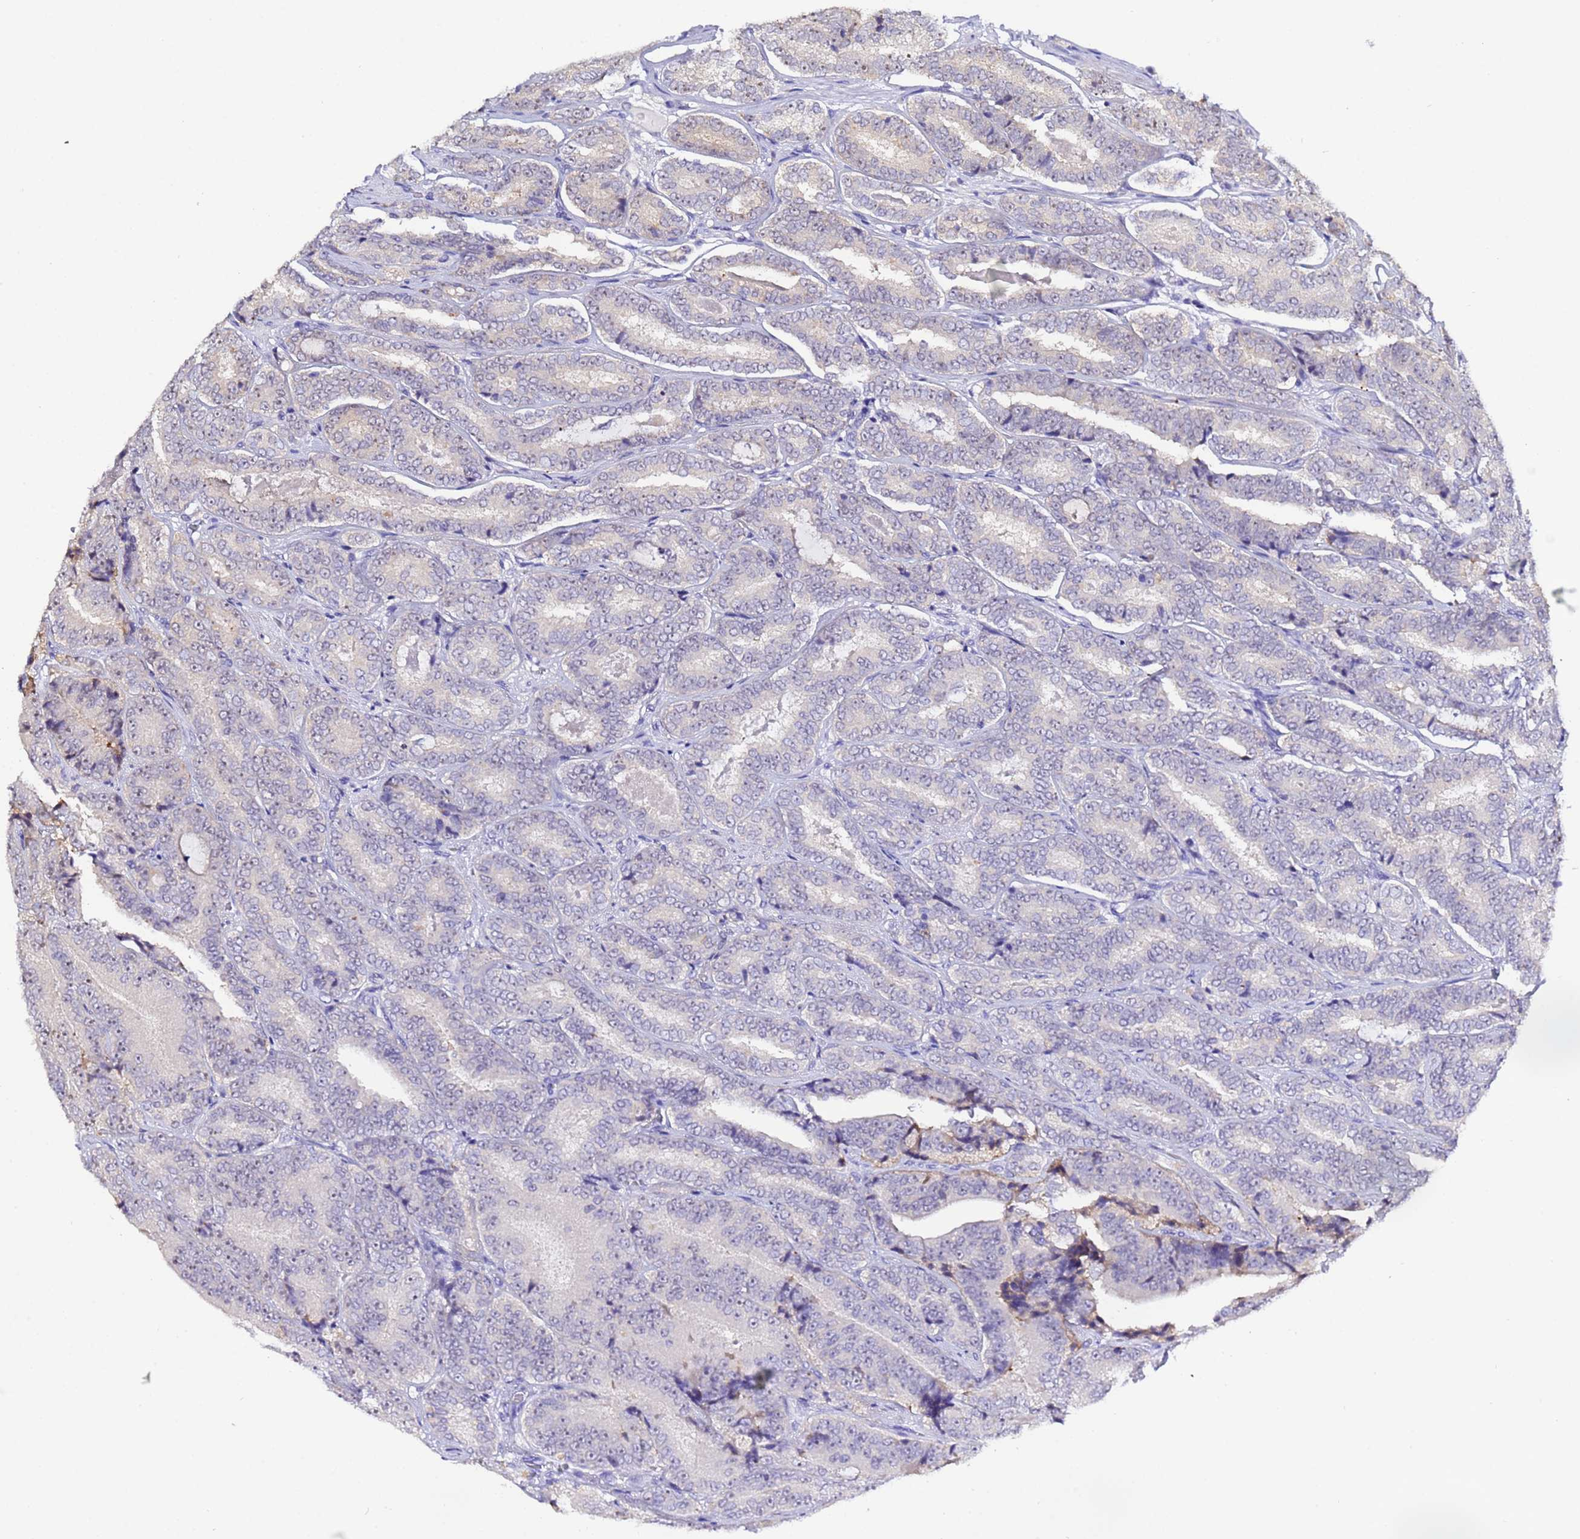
{"staining": {"intensity": "negative", "quantity": "none", "location": "none"}, "tissue": "prostate cancer", "cell_type": "Tumor cells", "image_type": "cancer", "snomed": [{"axis": "morphology", "description": "Adenocarcinoma, High grade"}, {"axis": "topography", "description": "Prostate"}], "caption": "Immunohistochemistry (IHC) micrograph of human prostate cancer (high-grade adenocarcinoma) stained for a protein (brown), which demonstrates no positivity in tumor cells.", "gene": "ACTL6B", "patient": {"sex": "male", "age": 72}}